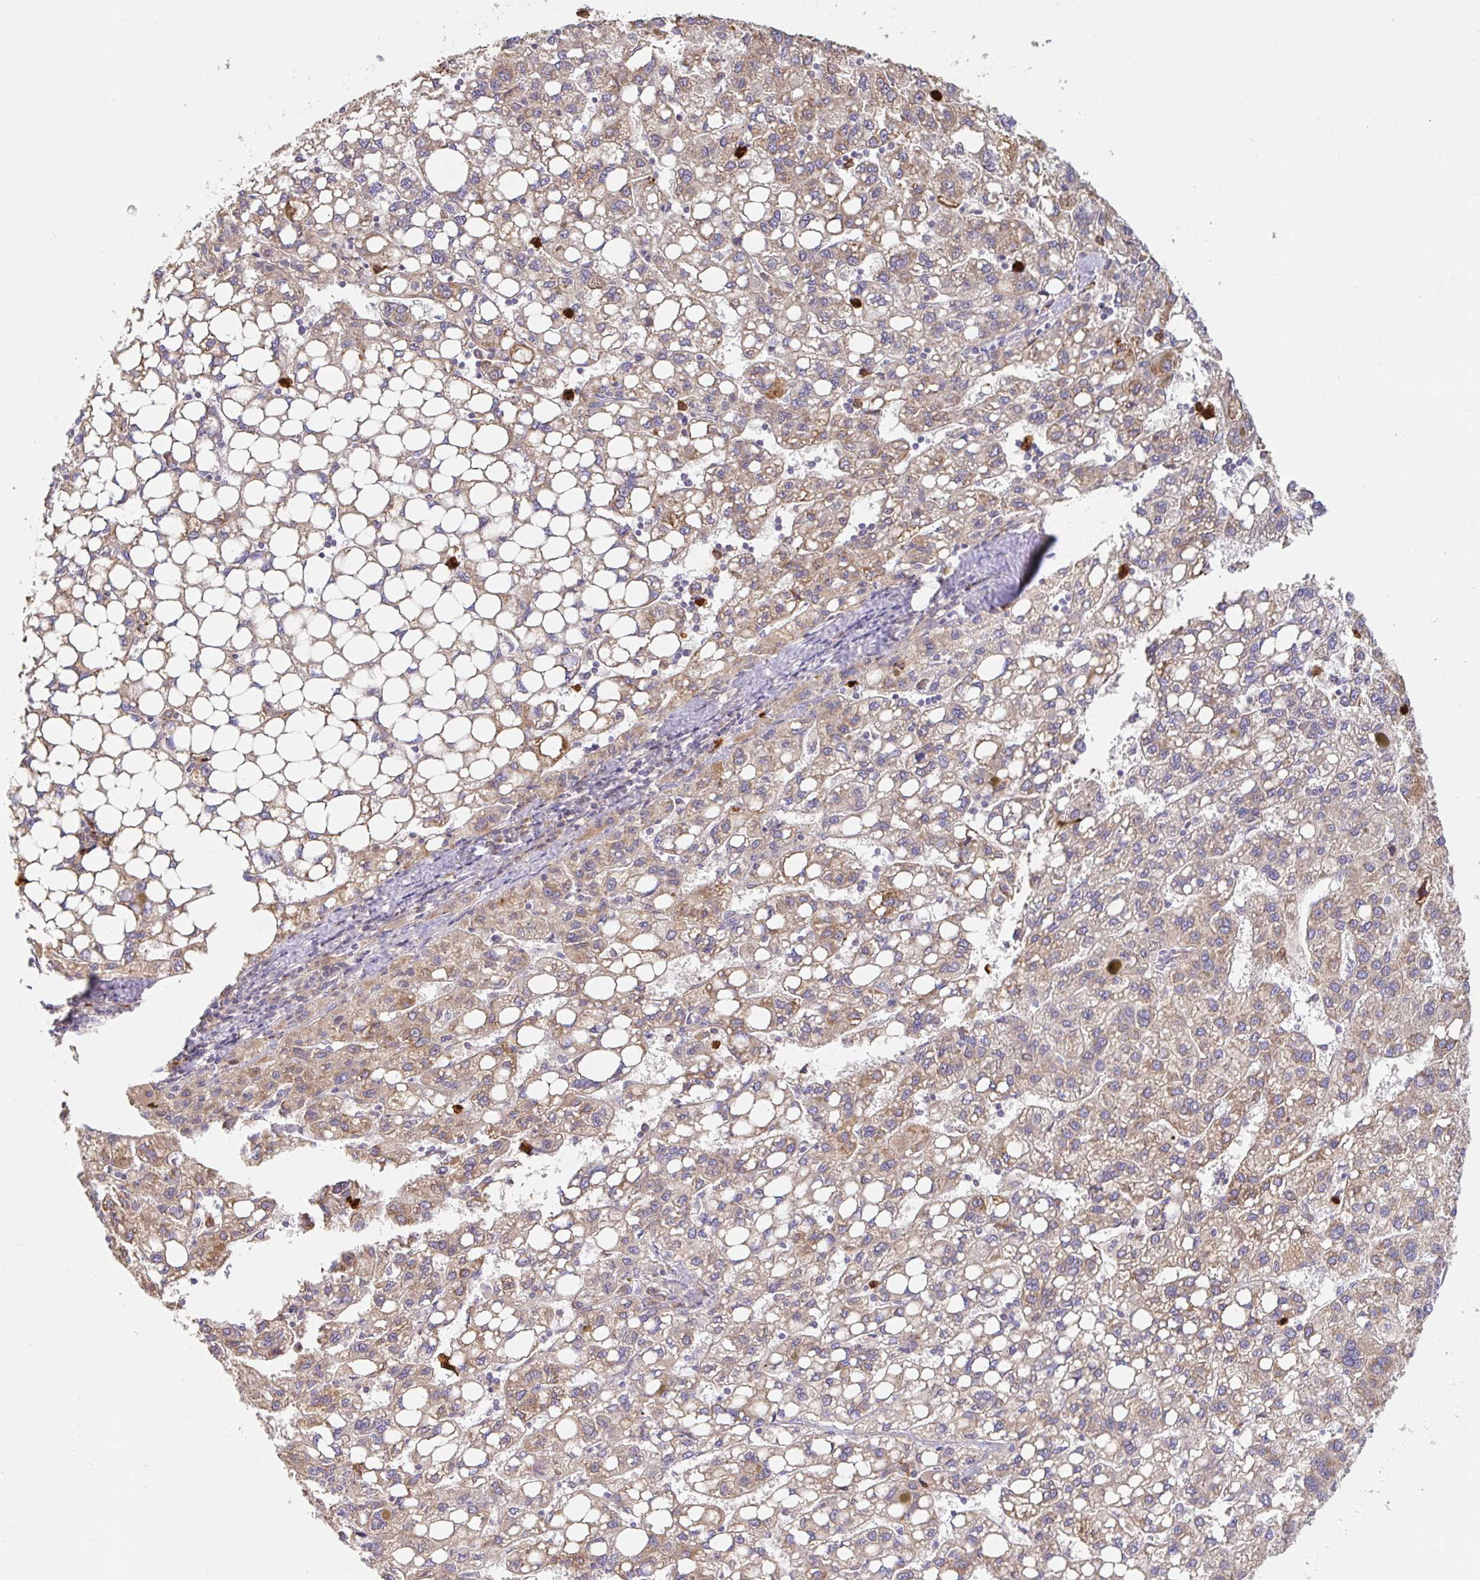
{"staining": {"intensity": "weak", "quantity": ">75%", "location": "cytoplasmic/membranous"}, "tissue": "liver cancer", "cell_type": "Tumor cells", "image_type": "cancer", "snomed": [{"axis": "morphology", "description": "Carcinoma, Hepatocellular, NOS"}, {"axis": "topography", "description": "Liver"}], "caption": "Human liver cancer stained for a protein (brown) reveals weak cytoplasmic/membranous positive expression in about >75% of tumor cells.", "gene": "PDPK1", "patient": {"sex": "female", "age": 82}}